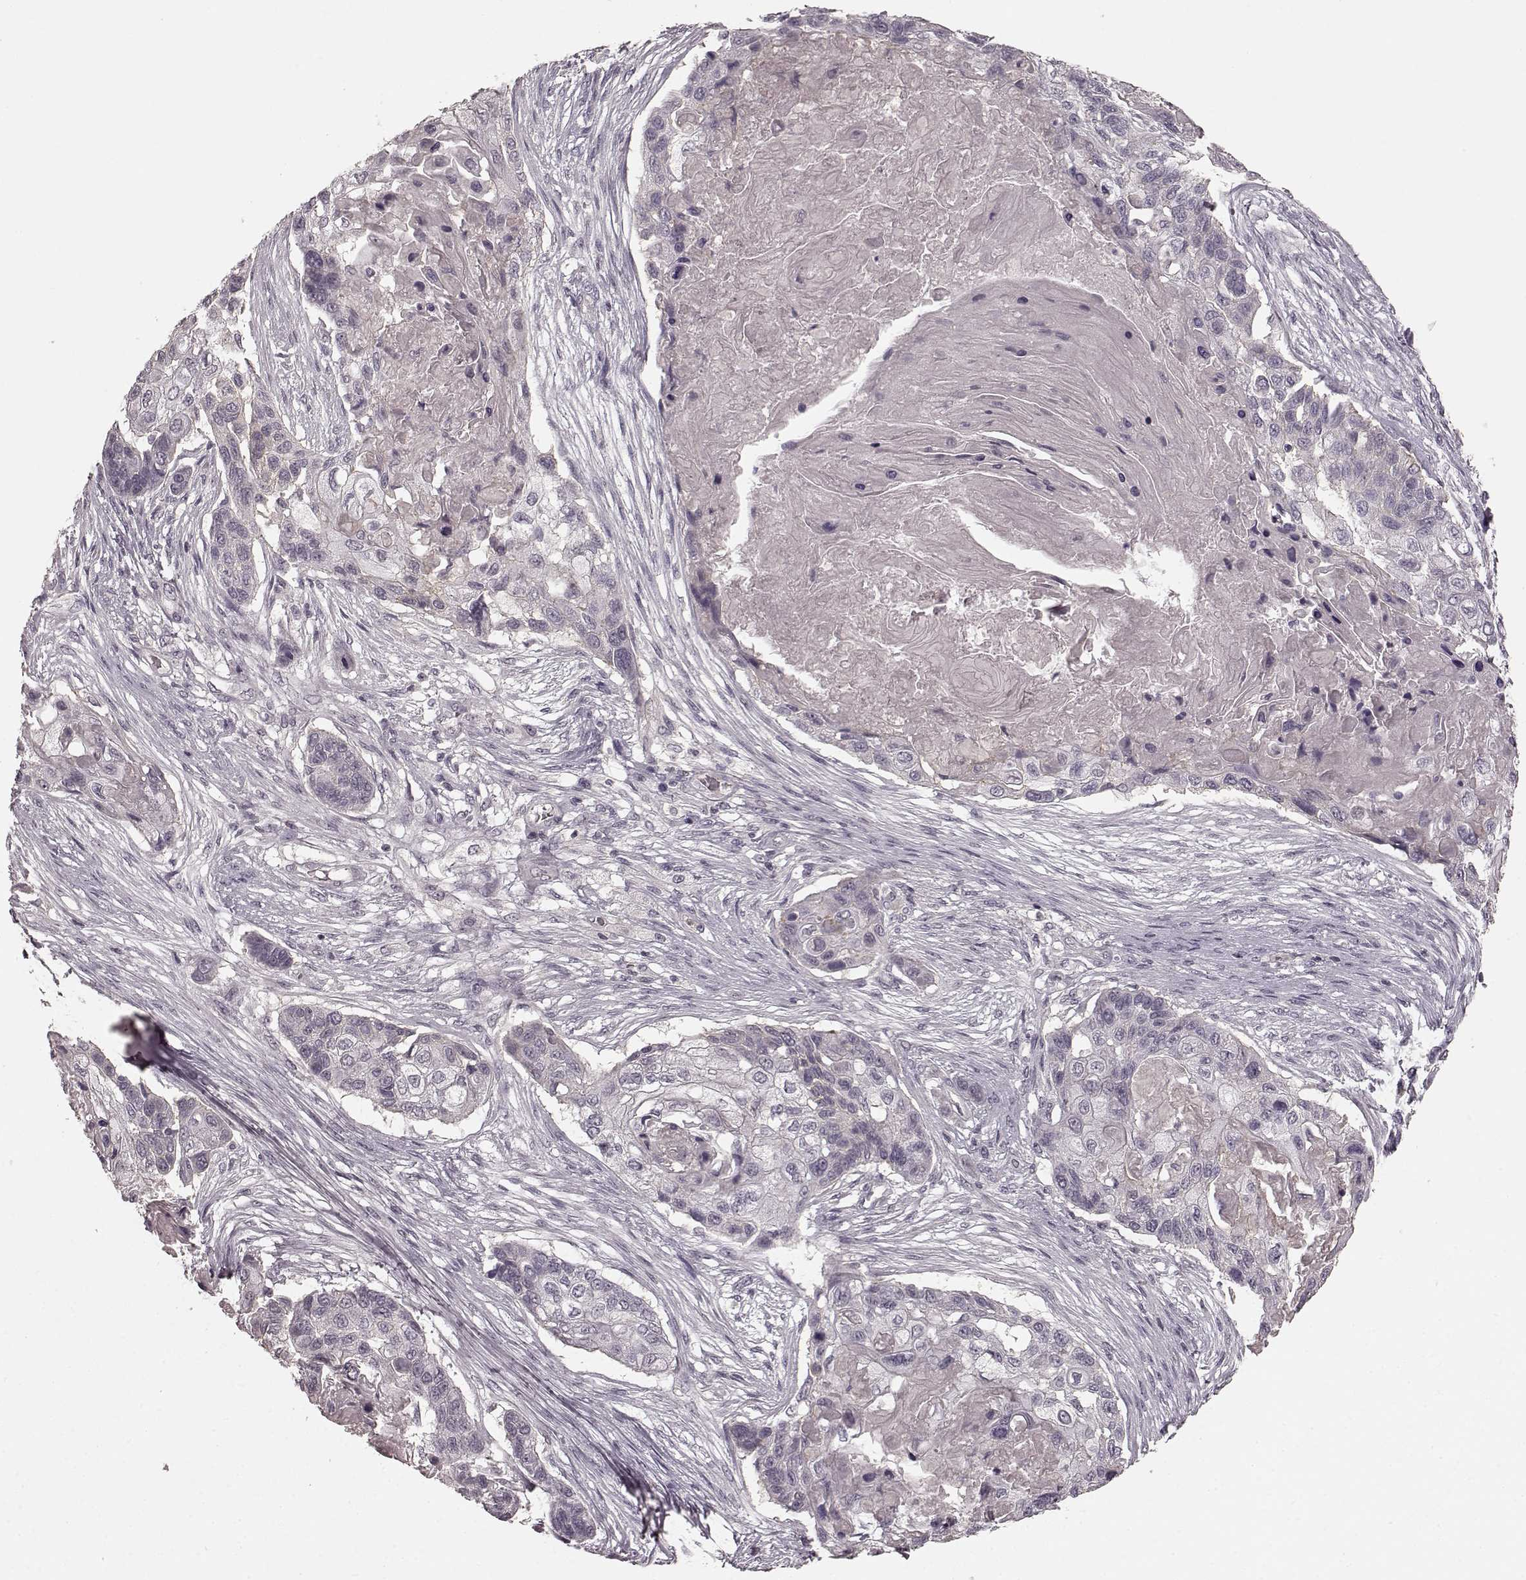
{"staining": {"intensity": "negative", "quantity": "none", "location": "none"}, "tissue": "lung cancer", "cell_type": "Tumor cells", "image_type": "cancer", "snomed": [{"axis": "morphology", "description": "Squamous cell carcinoma, NOS"}, {"axis": "topography", "description": "Lung"}], "caption": "Protein analysis of lung cancer reveals no significant expression in tumor cells. The staining is performed using DAB (3,3'-diaminobenzidine) brown chromogen with nuclei counter-stained in using hematoxylin.", "gene": "PRKCE", "patient": {"sex": "male", "age": 69}}